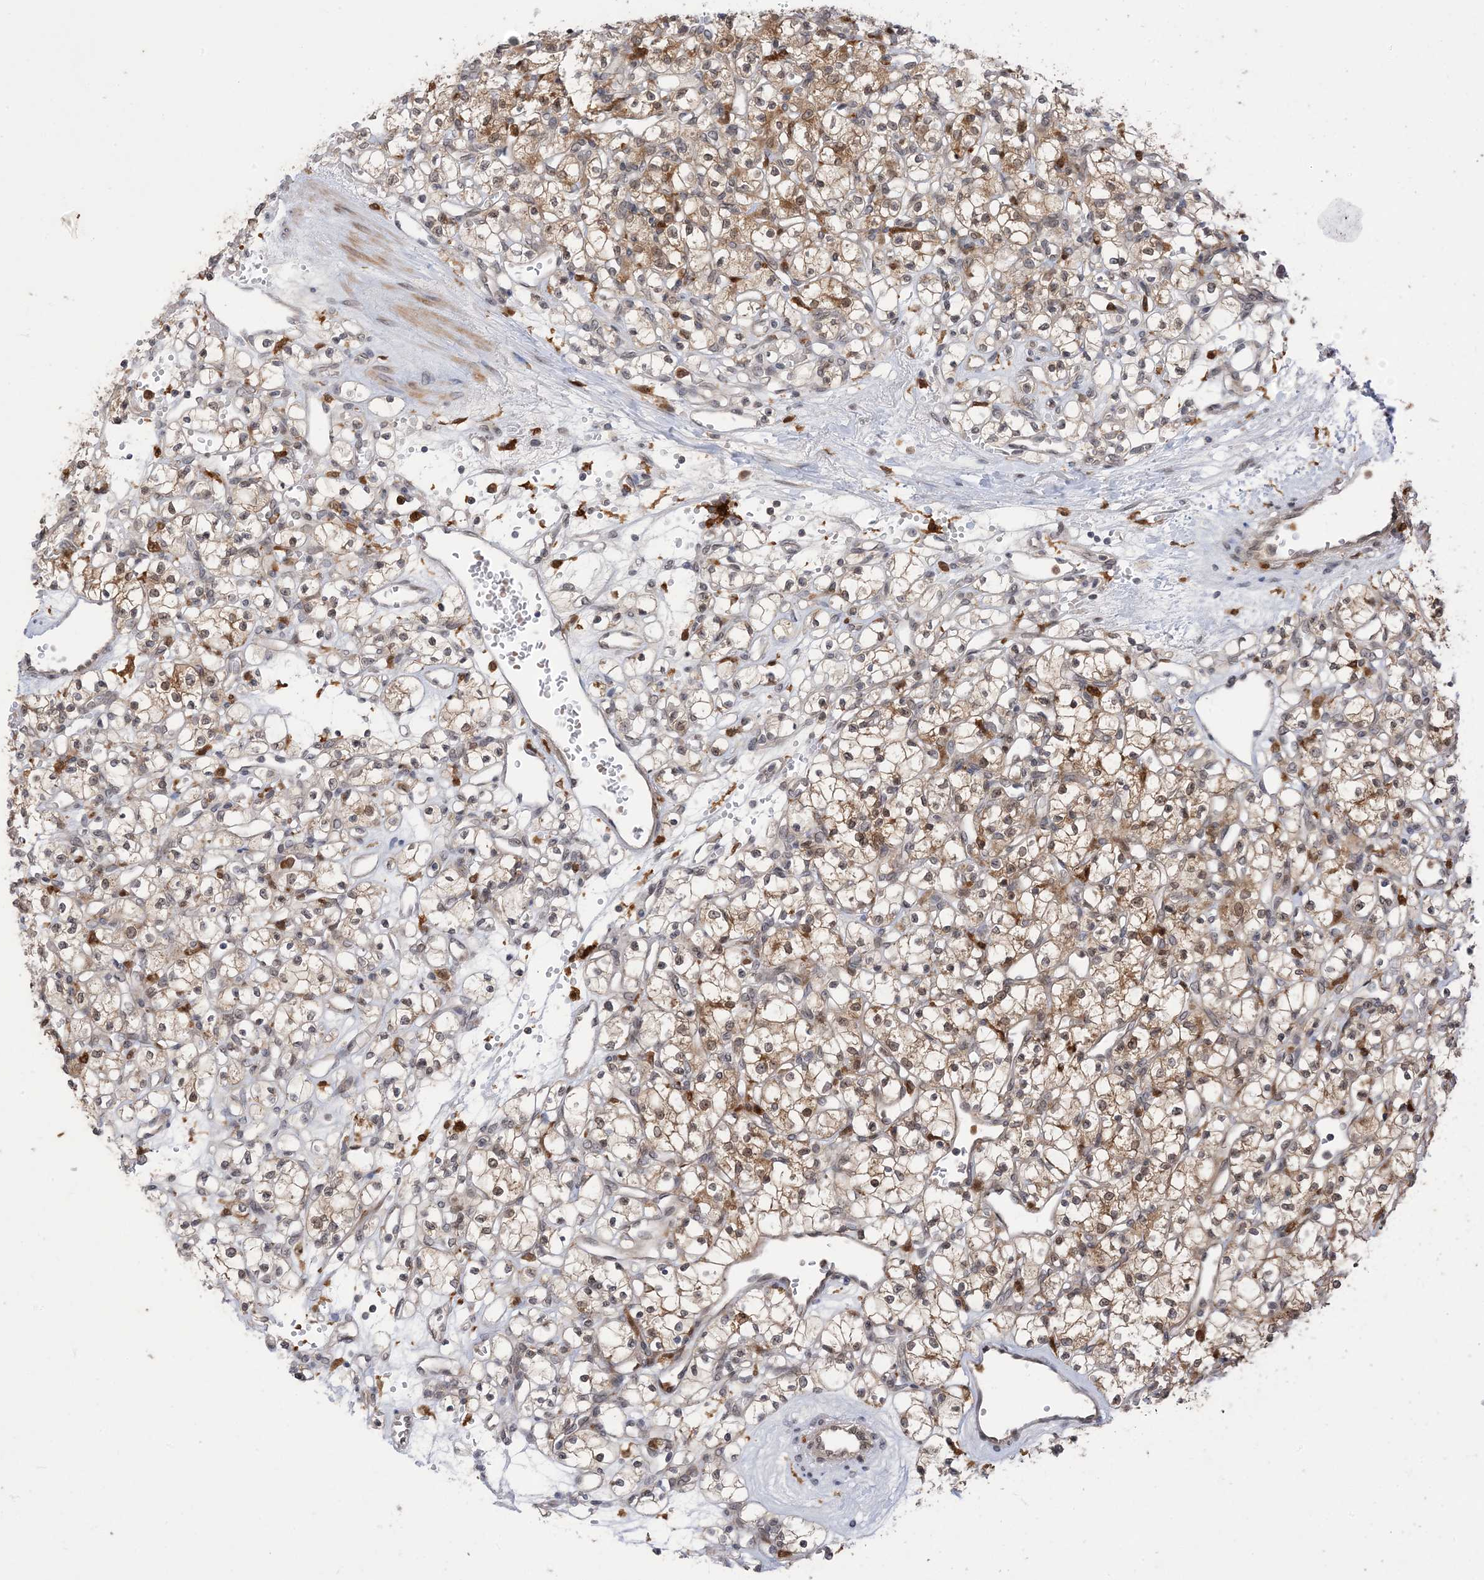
{"staining": {"intensity": "moderate", "quantity": "25%-75%", "location": "cytoplasmic/membranous"}, "tissue": "renal cancer", "cell_type": "Tumor cells", "image_type": "cancer", "snomed": [{"axis": "morphology", "description": "Adenocarcinoma, NOS"}, {"axis": "topography", "description": "Kidney"}], "caption": "An image of human renal cancer (adenocarcinoma) stained for a protein shows moderate cytoplasmic/membranous brown staining in tumor cells.", "gene": "NAGK", "patient": {"sex": "female", "age": 59}}